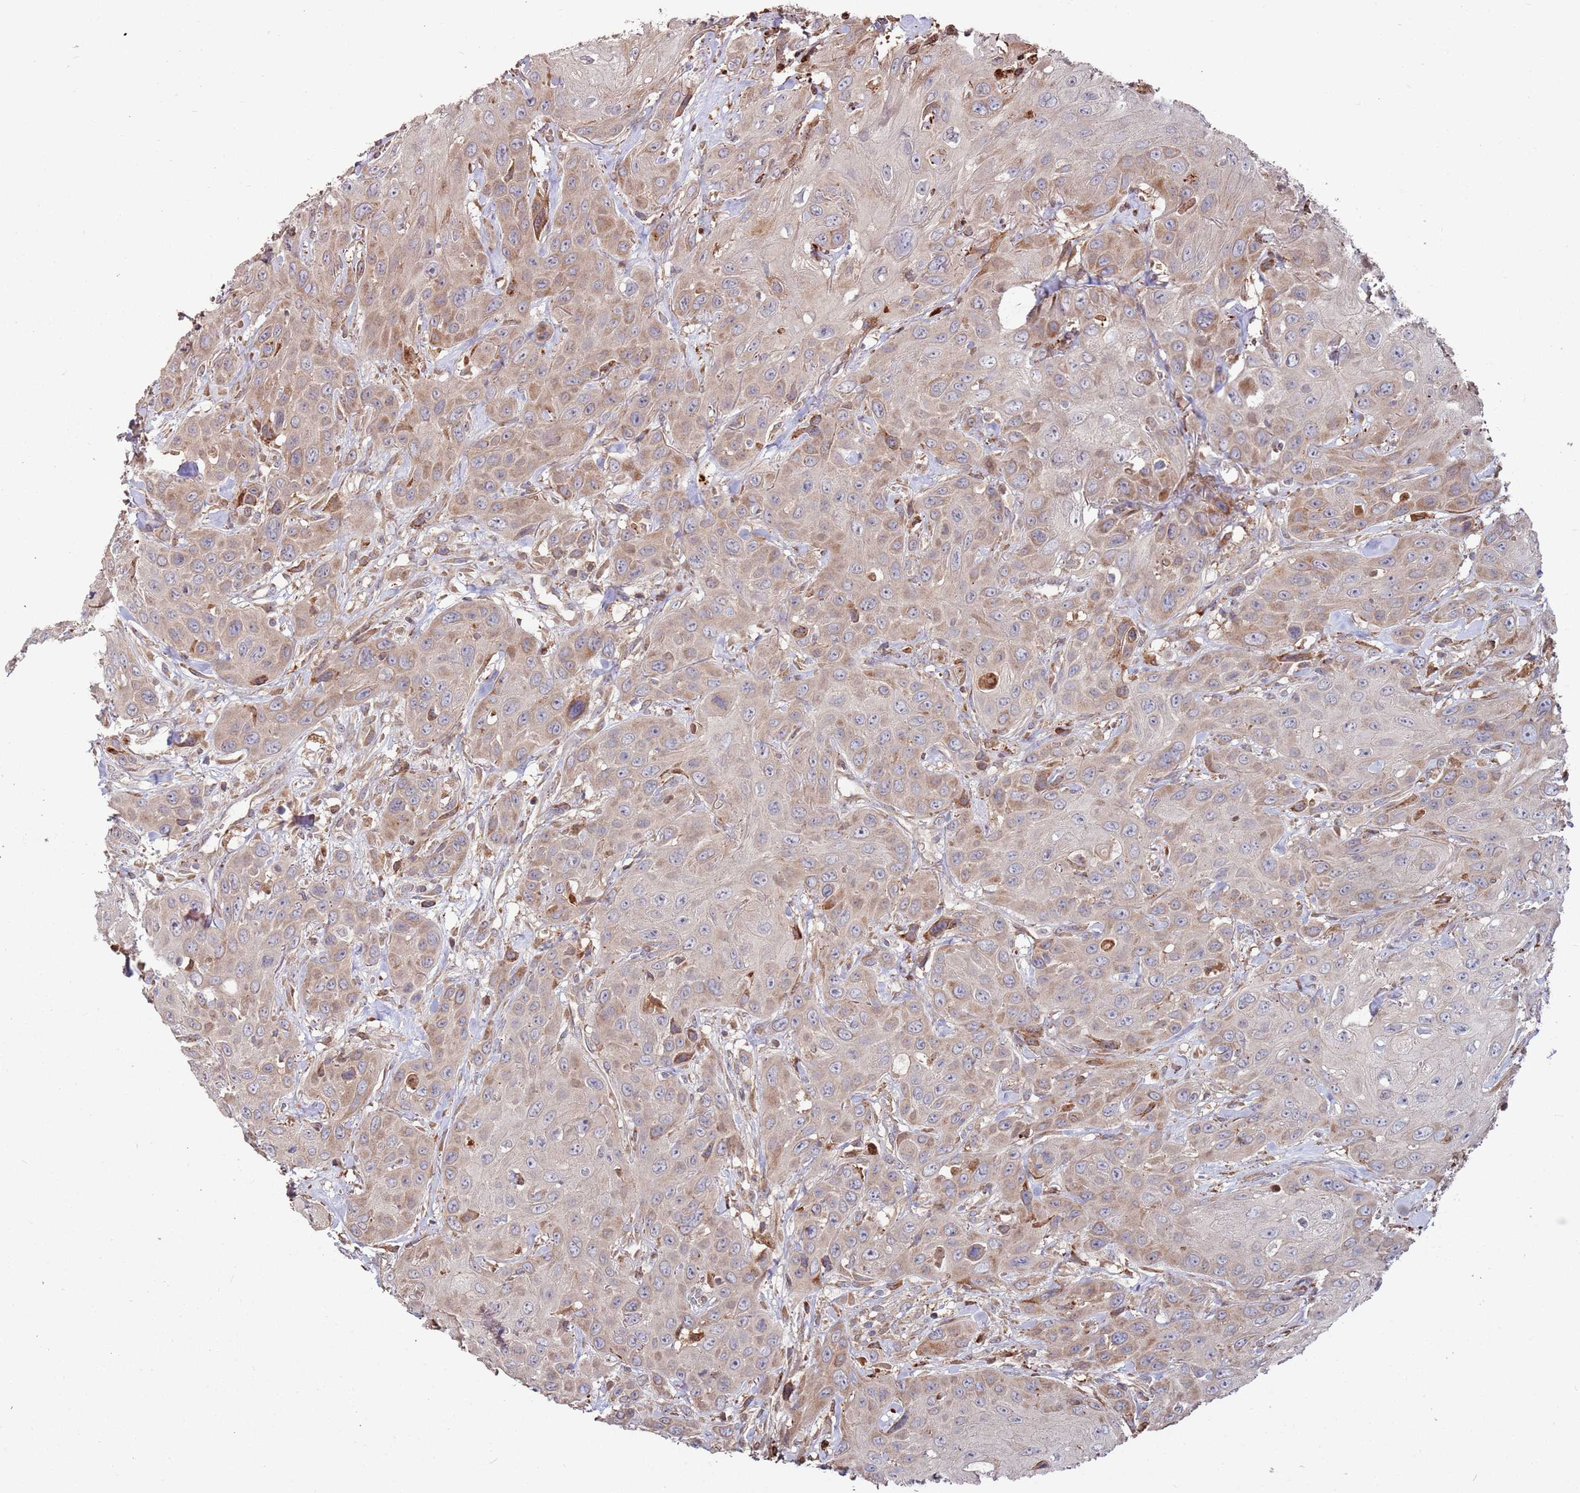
{"staining": {"intensity": "moderate", "quantity": "25%-75%", "location": "cytoplasmic/membranous"}, "tissue": "head and neck cancer", "cell_type": "Tumor cells", "image_type": "cancer", "snomed": [{"axis": "morphology", "description": "Squamous cell carcinoma, NOS"}, {"axis": "topography", "description": "Head-Neck"}], "caption": "Tumor cells show moderate cytoplasmic/membranous expression in approximately 25%-75% of cells in head and neck cancer. Using DAB (3,3'-diaminobenzidine) (brown) and hematoxylin (blue) stains, captured at high magnification using brightfield microscopy.", "gene": "LACC1", "patient": {"sex": "male", "age": 81}}